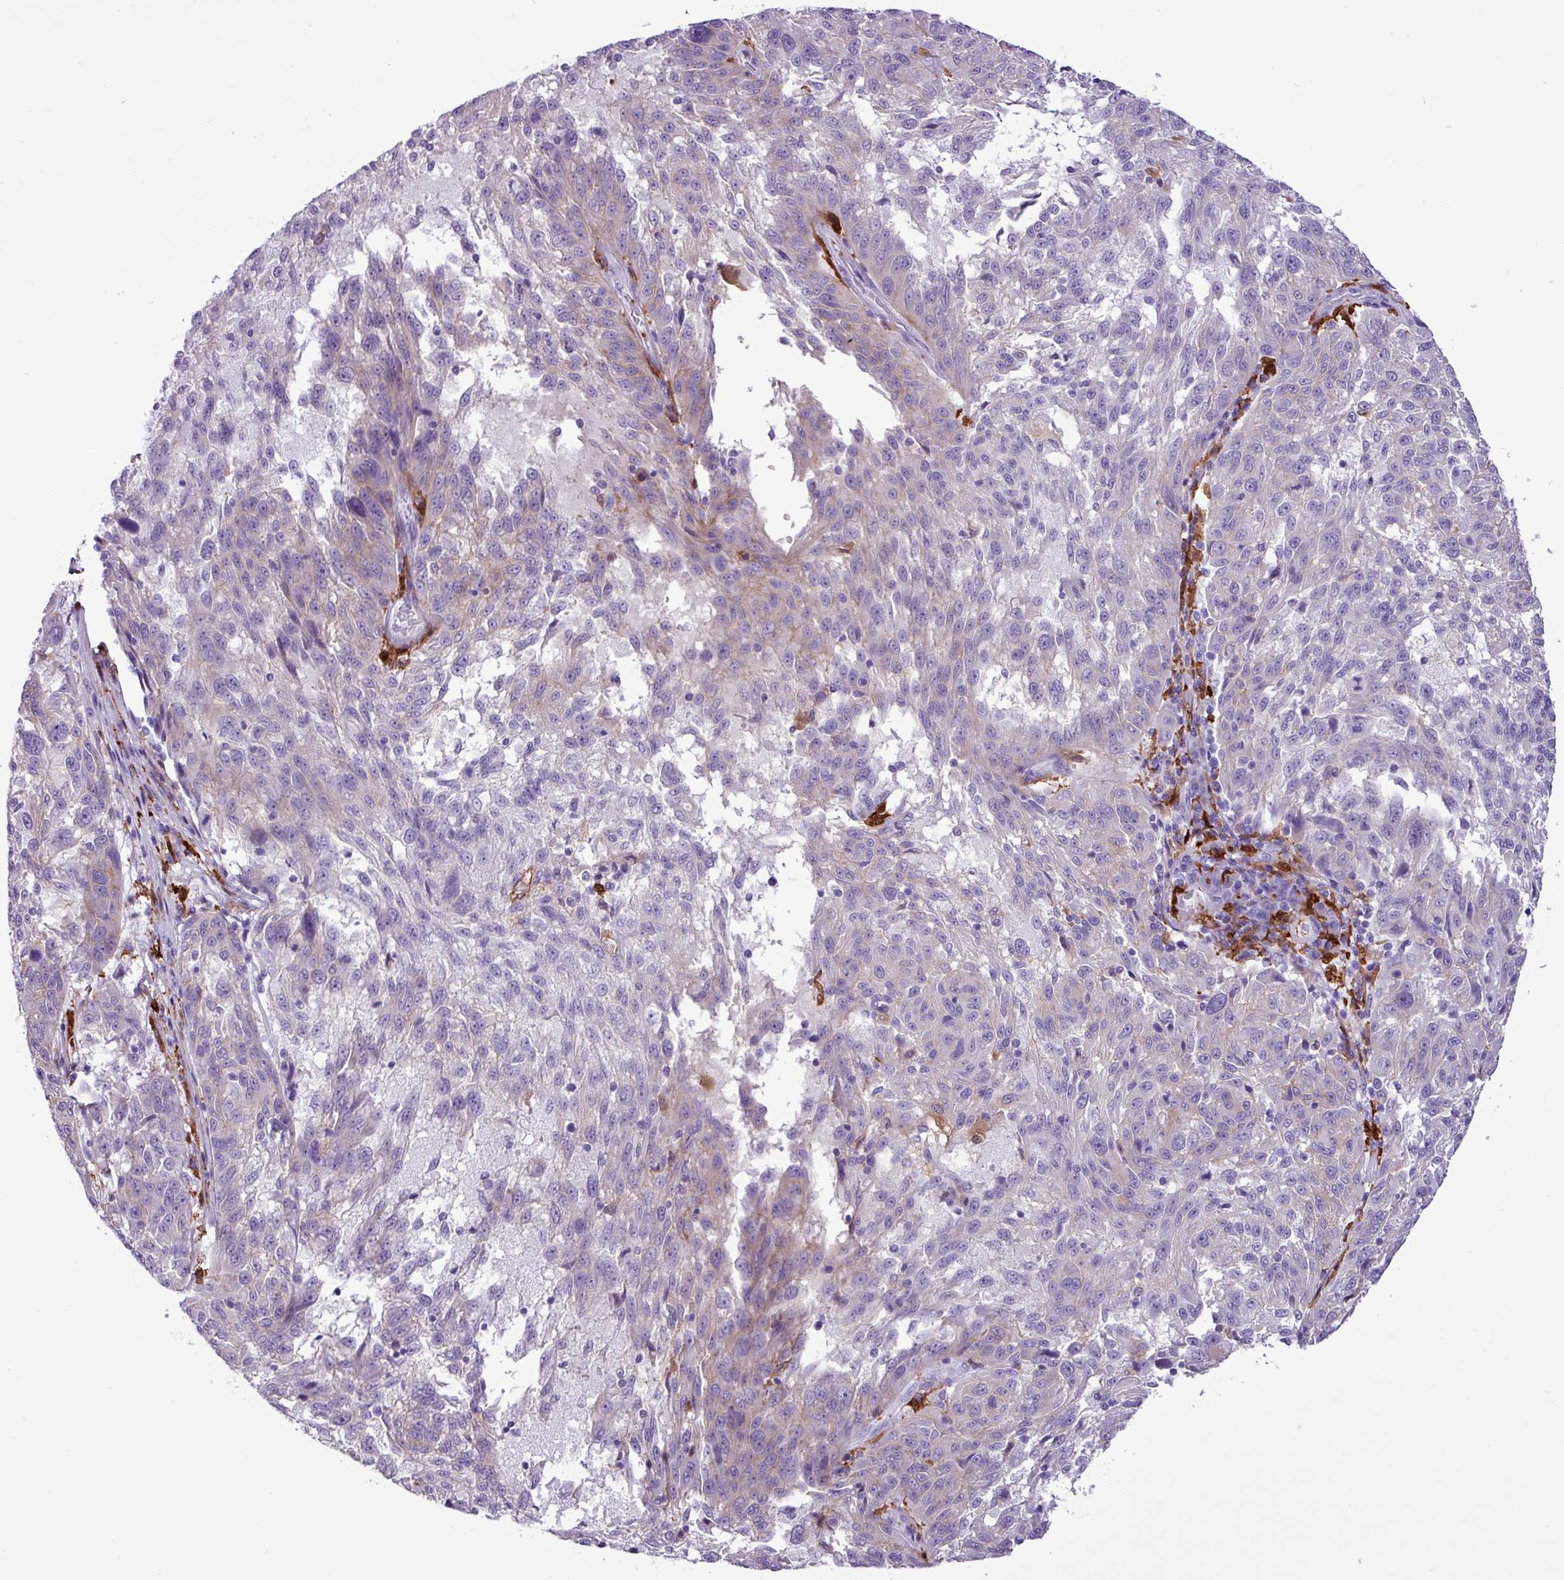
{"staining": {"intensity": "weak", "quantity": "<25%", "location": "cytoplasmic/membranous"}, "tissue": "melanoma", "cell_type": "Tumor cells", "image_type": "cancer", "snomed": [{"axis": "morphology", "description": "Malignant melanoma, NOS"}, {"axis": "topography", "description": "Skin"}], "caption": "The histopathology image shows no significant staining in tumor cells of melanoma.", "gene": "TMEM200C", "patient": {"sex": "male", "age": 53}}